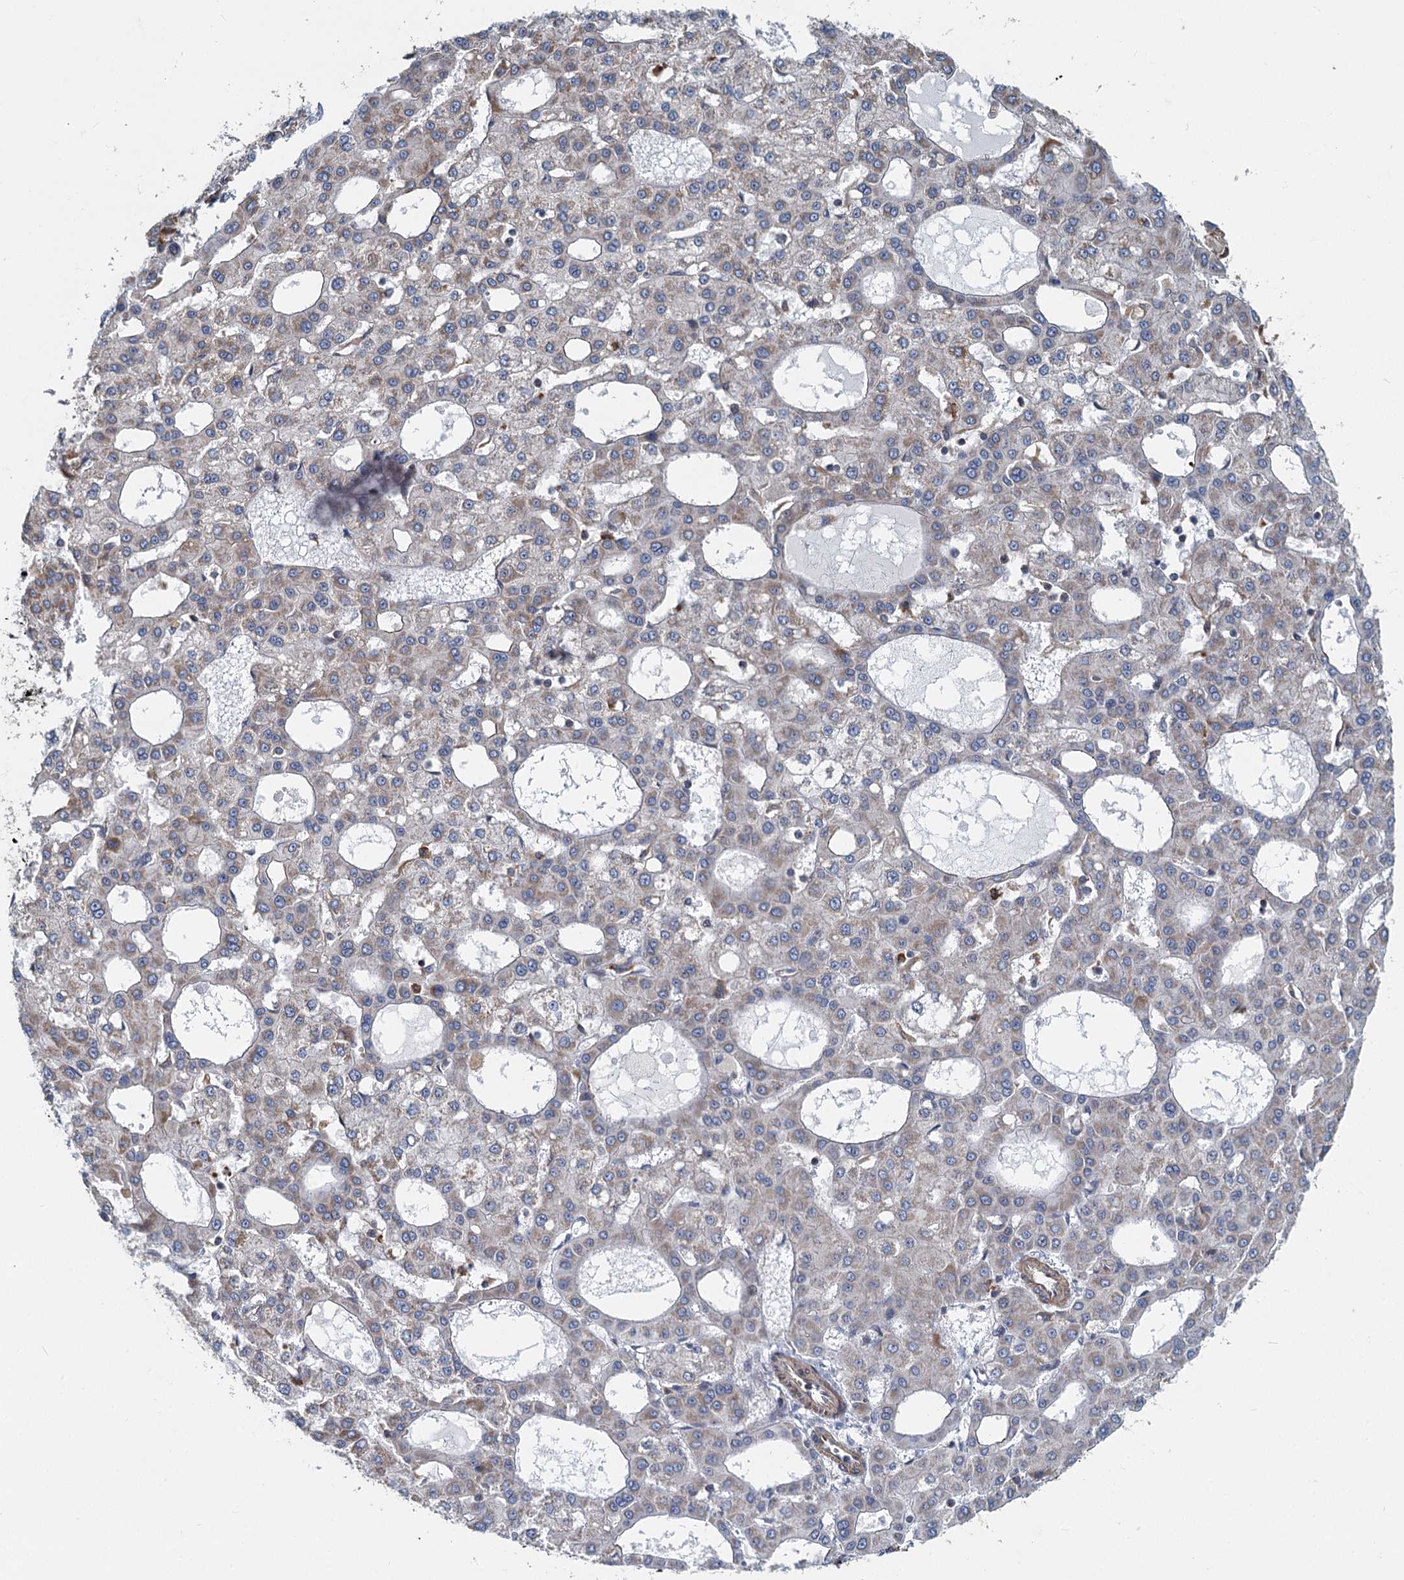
{"staining": {"intensity": "weak", "quantity": "25%-75%", "location": "cytoplasmic/membranous"}, "tissue": "liver cancer", "cell_type": "Tumor cells", "image_type": "cancer", "snomed": [{"axis": "morphology", "description": "Carcinoma, Hepatocellular, NOS"}, {"axis": "topography", "description": "Liver"}], "caption": "DAB immunohistochemical staining of human liver cancer (hepatocellular carcinoma) displays weak cytoplasmic/membranous protein staining in approximately 25%-75% of tumor cells.", "gene": "ADCY2", "patient": {"sex": "male", "age": 47}}